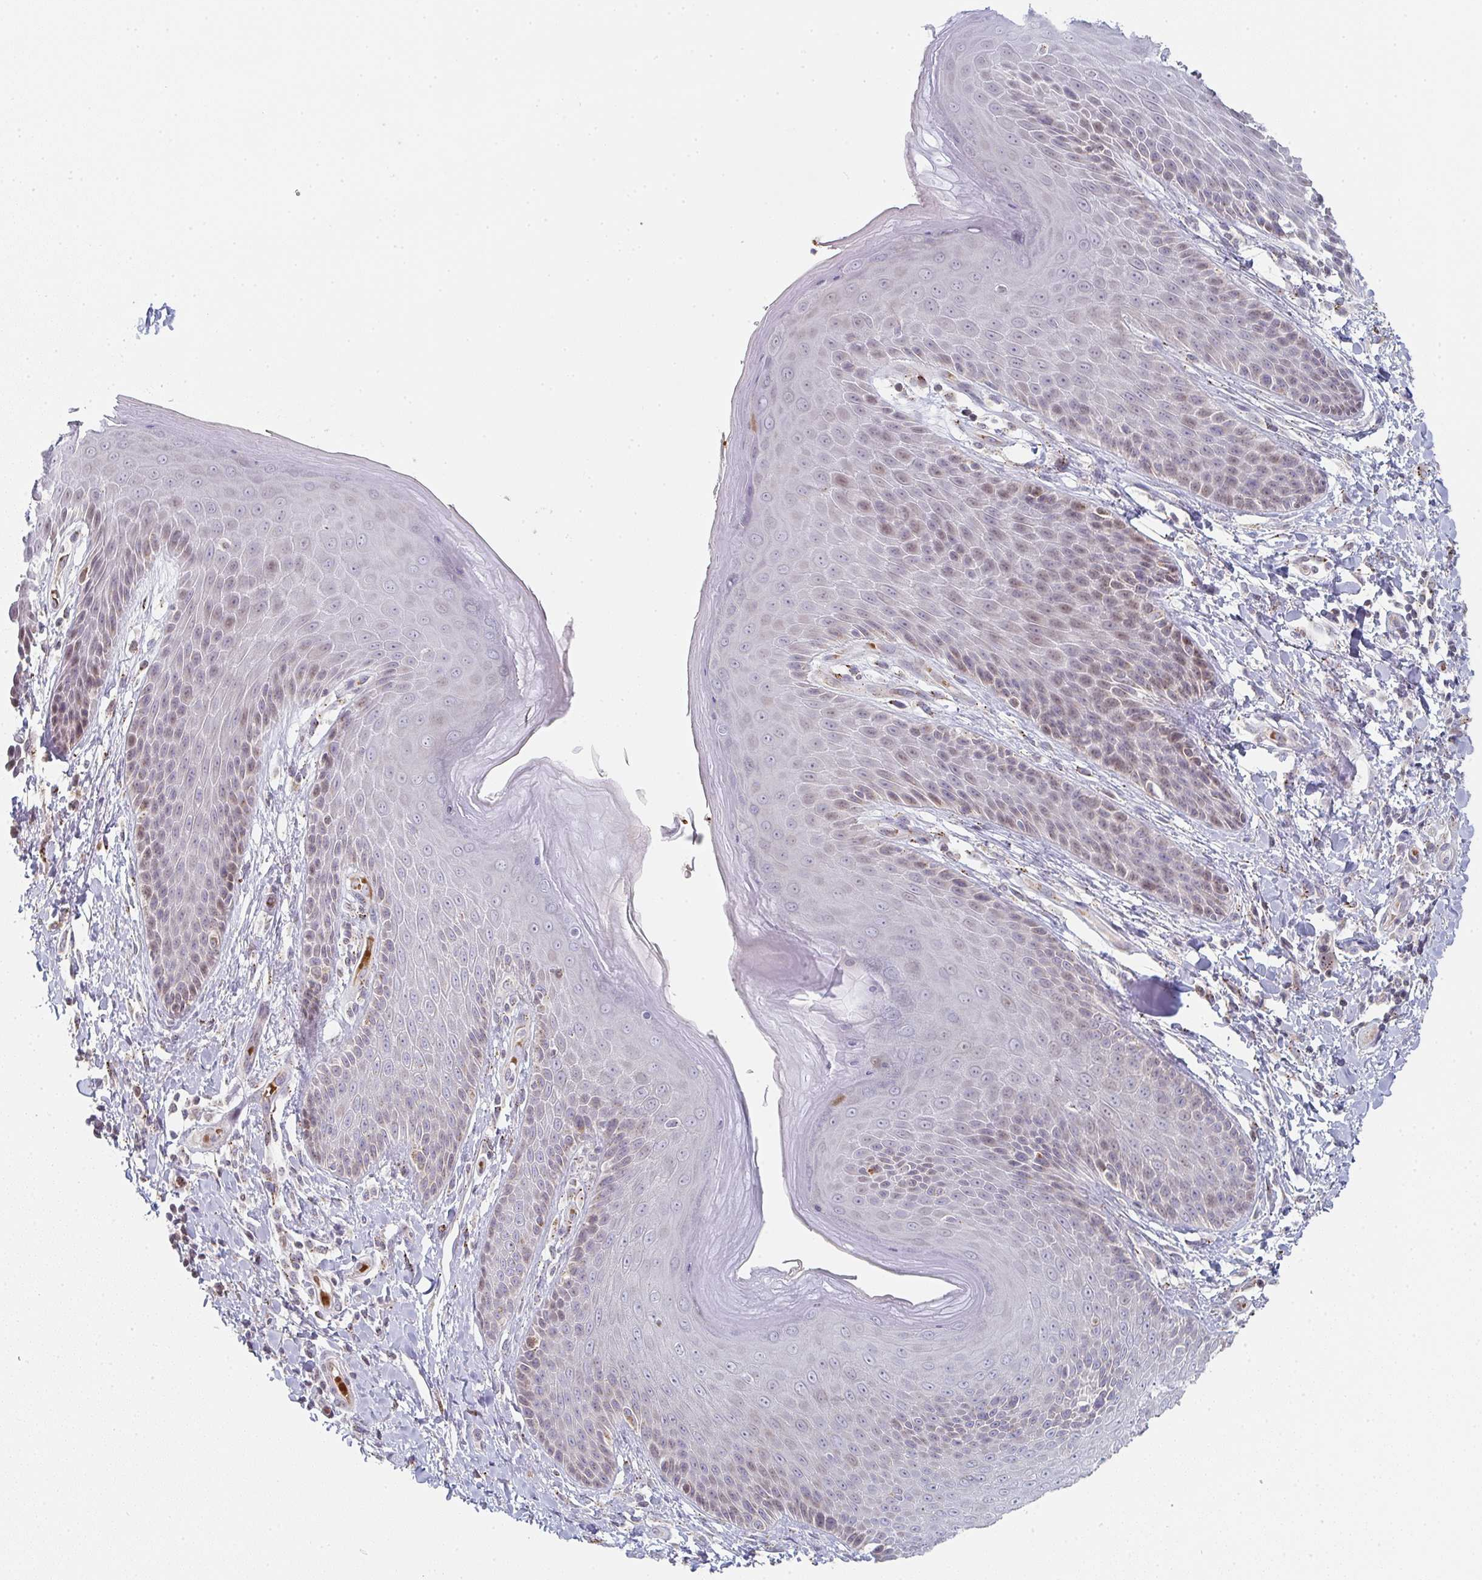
{"staining": {"intensity": "weak", "quantity": "25%-75%", "location": "cytoplasmic/membranous,nuclear"}, "tissue": "skin", "cell_type": "Epidermal cells", "image_type": "normal", "snomed": [{"axis": "morphology", "description": "Normal tissue, NOS"}, {"axis": "topography", "description": "Anal"}, {"axis": "topography", "description": "Peripheral nerve tissue"}], "caption": "The photomicrograph displays immunohistochemical staining of benign skin. There is weak cytoplasmic/membranous,nuclear positivity is seen in approximately 25%-75% of epidermal cells.", "gene": "ZNF526", "patient": {"sex": "male", "age": 51}}